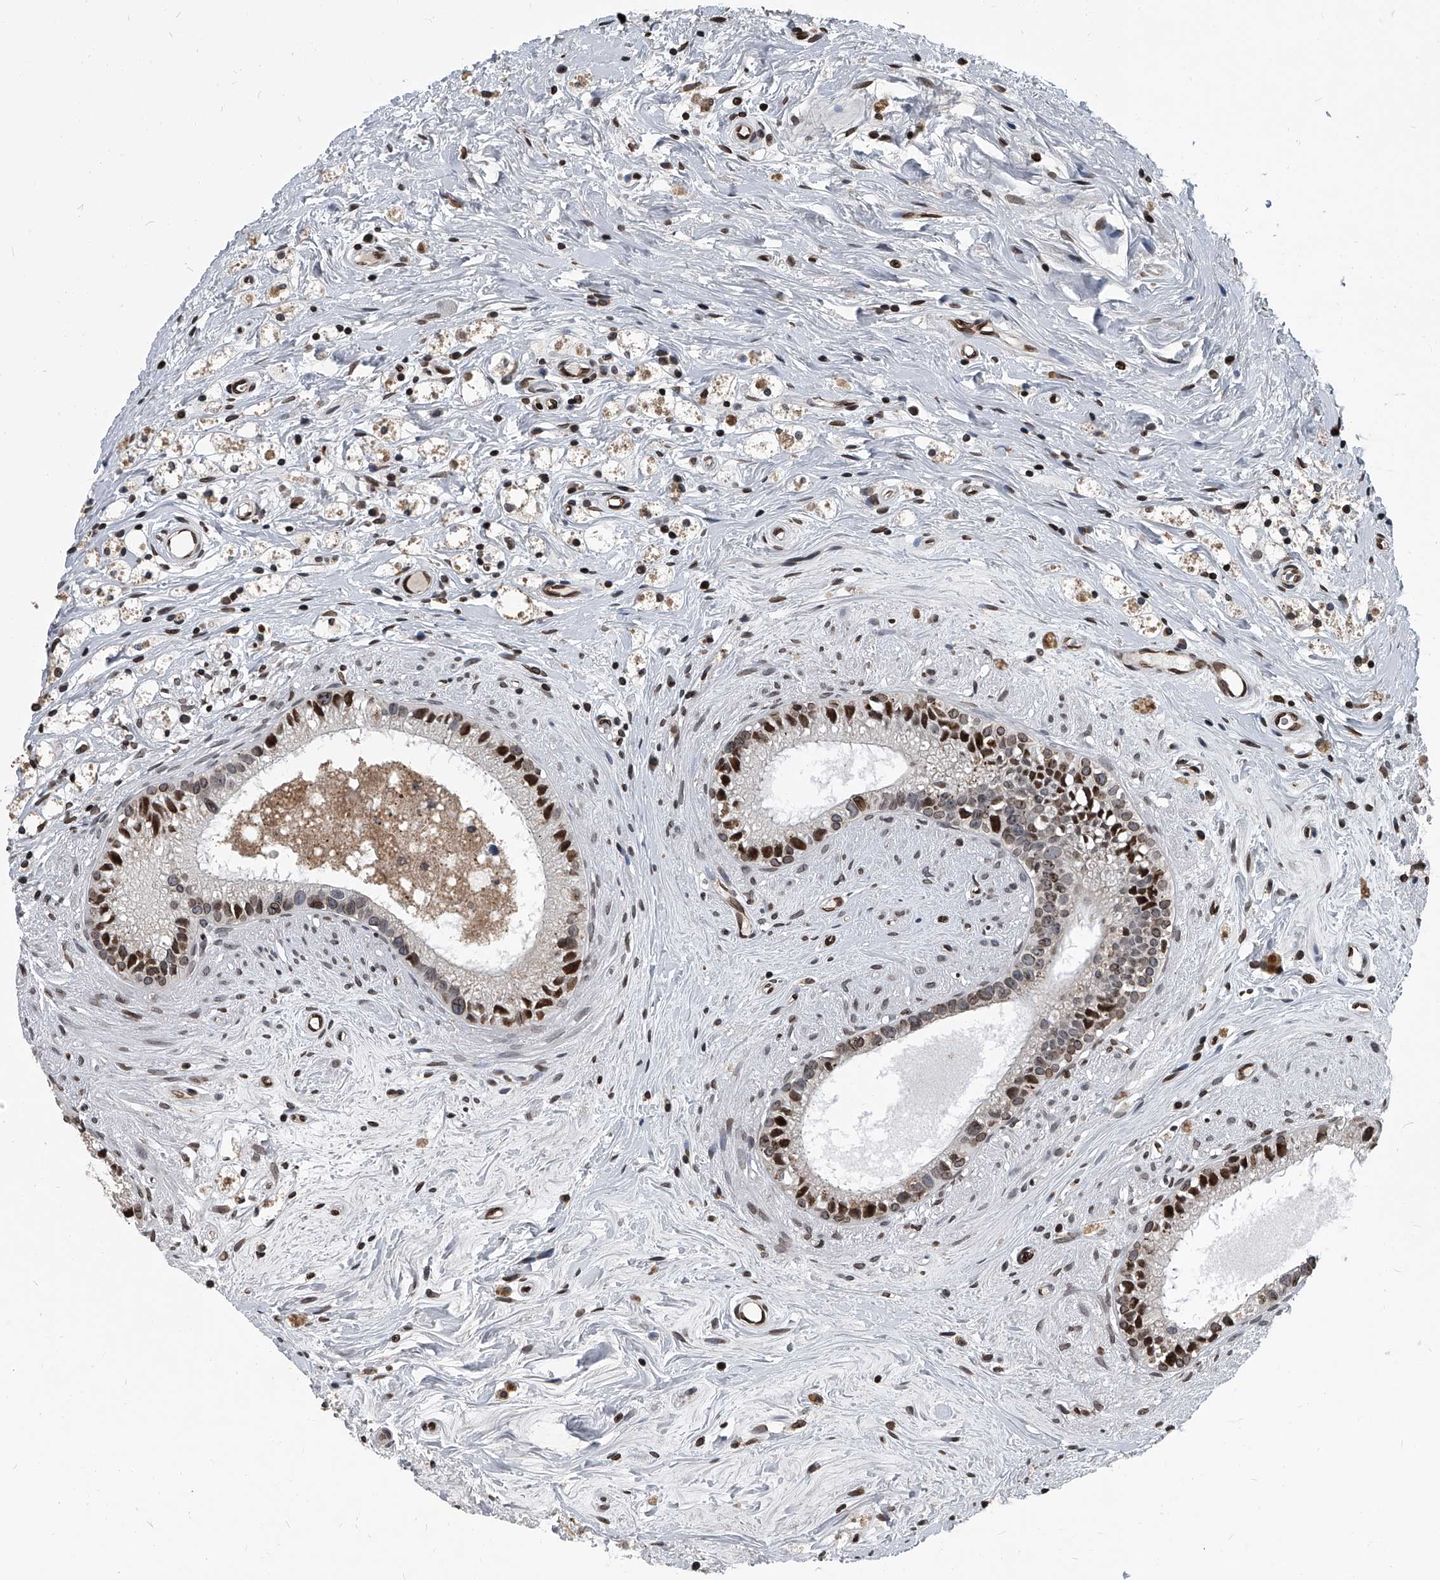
{"staining": {"intensity": "moderate", "quantity": ">75%", "location": "nuclear"}, "tissue": "epididymis", "cell_type": "Glandular cells", "image_type": "normal", "snomed": [{"axis": "morphology", "description": "Normal tissue, NOS"}, {"axis": "topography", "description": "Epididymis"}], "caption": "Moderate nuclear protein staining is present in about >75% of glandular cells in epididymis.", "gene": "PHF20", "patient": {"sex": "male", "age": 80}}